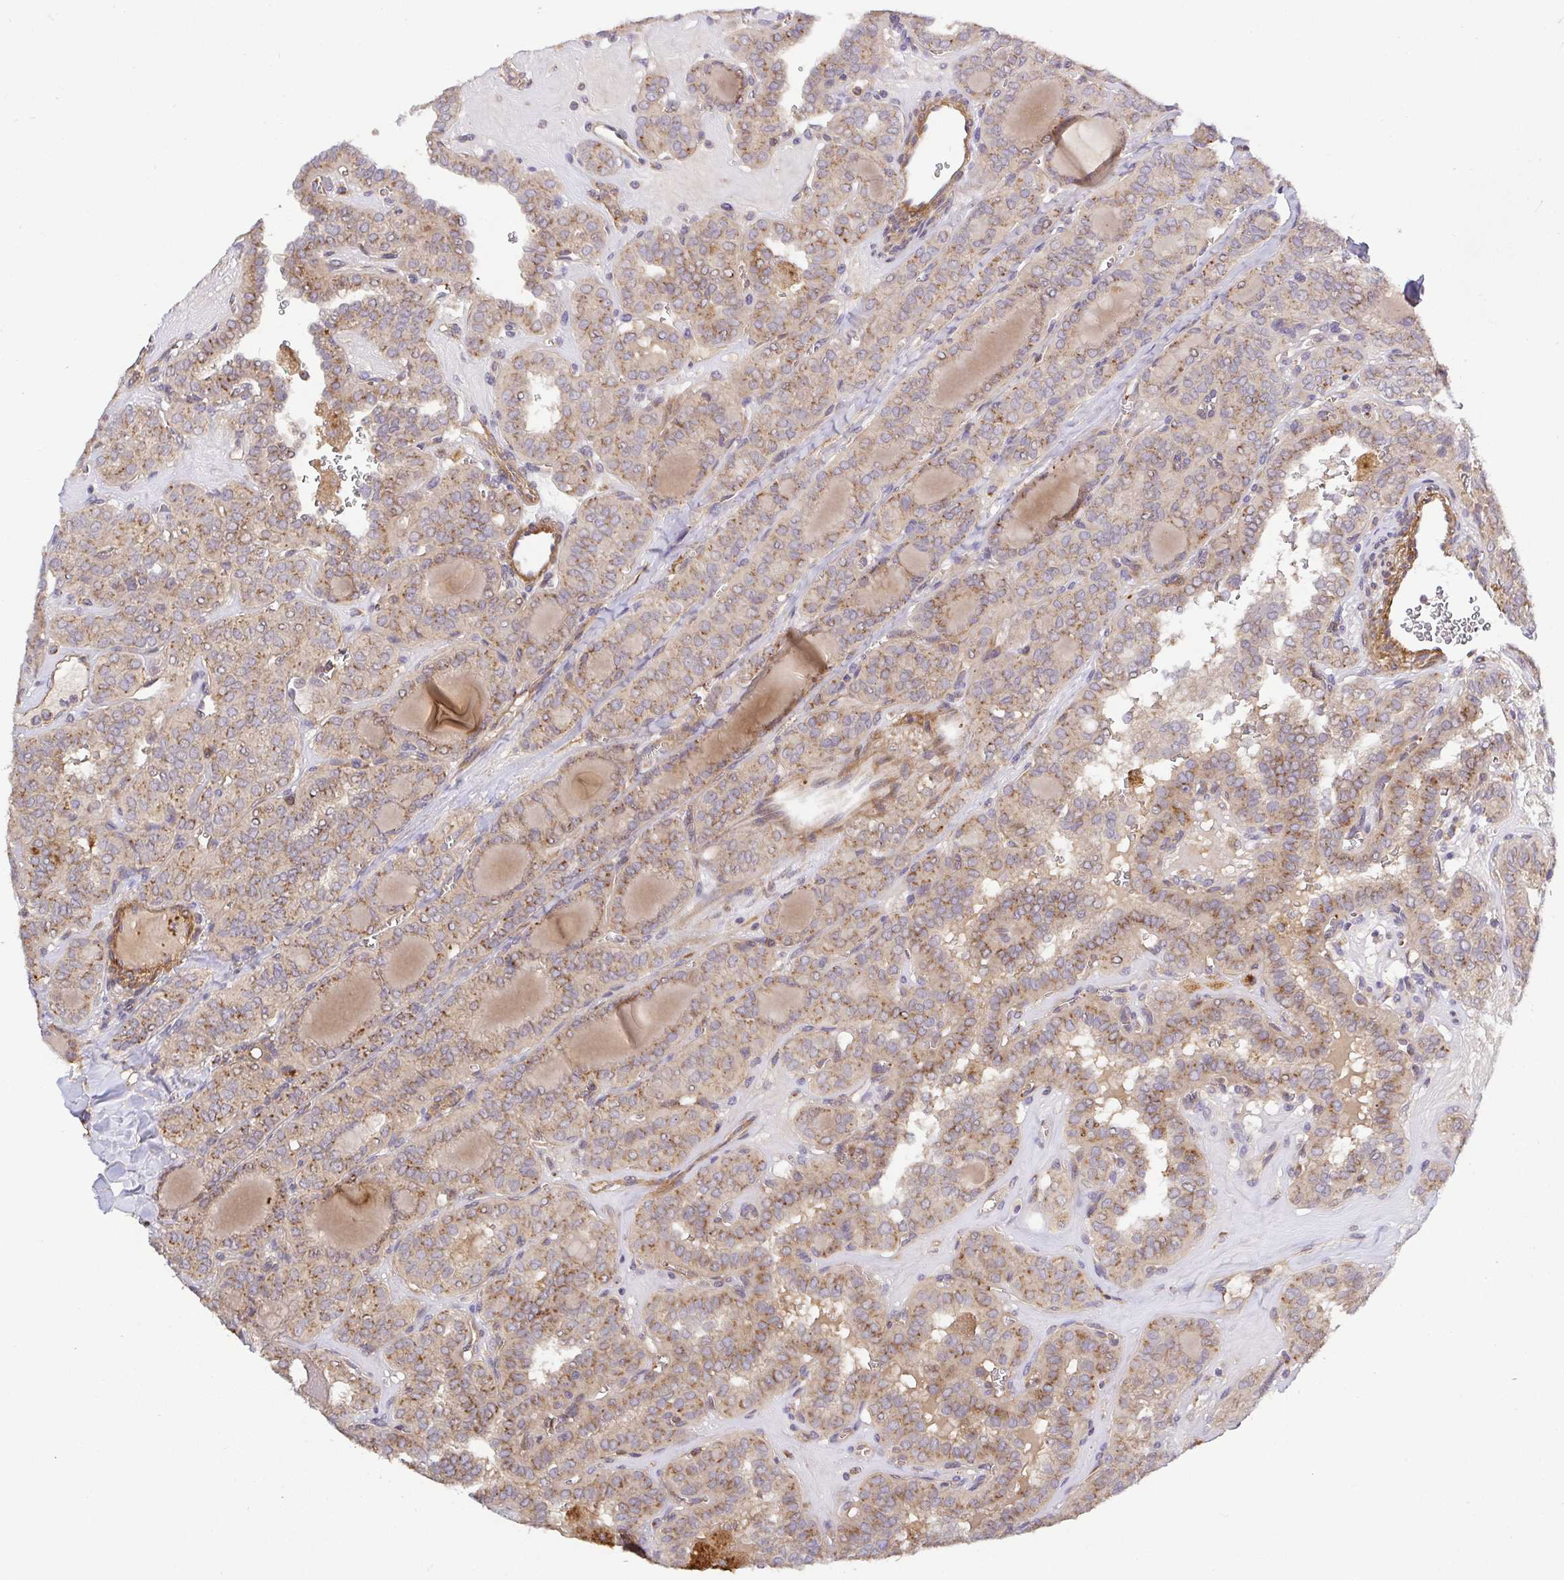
{"staining": {"intensity": "moderate", "quantity": ">75%", "location": "cytoplasmic/membranous"}, "tissue": "thyroid cancer", "cell_type": "Tumor cells", "image_type": "cancer", "snomed": [{"axis": "morphology", "description": "Papillary adenocarcinoma, NOS"}, {"axis": "topography", "description": "Thyroid gland"}], "caption": "This is a micrograph of immunohistochemistry (IHC) staining of thyroid cancer (papillary adenocarcinoma), which shows moderate staining in the cytoplasmic/membranous of tumor cells.", "gene": "TM9SF4", "patient": {"sex": "female", "age": 41}}